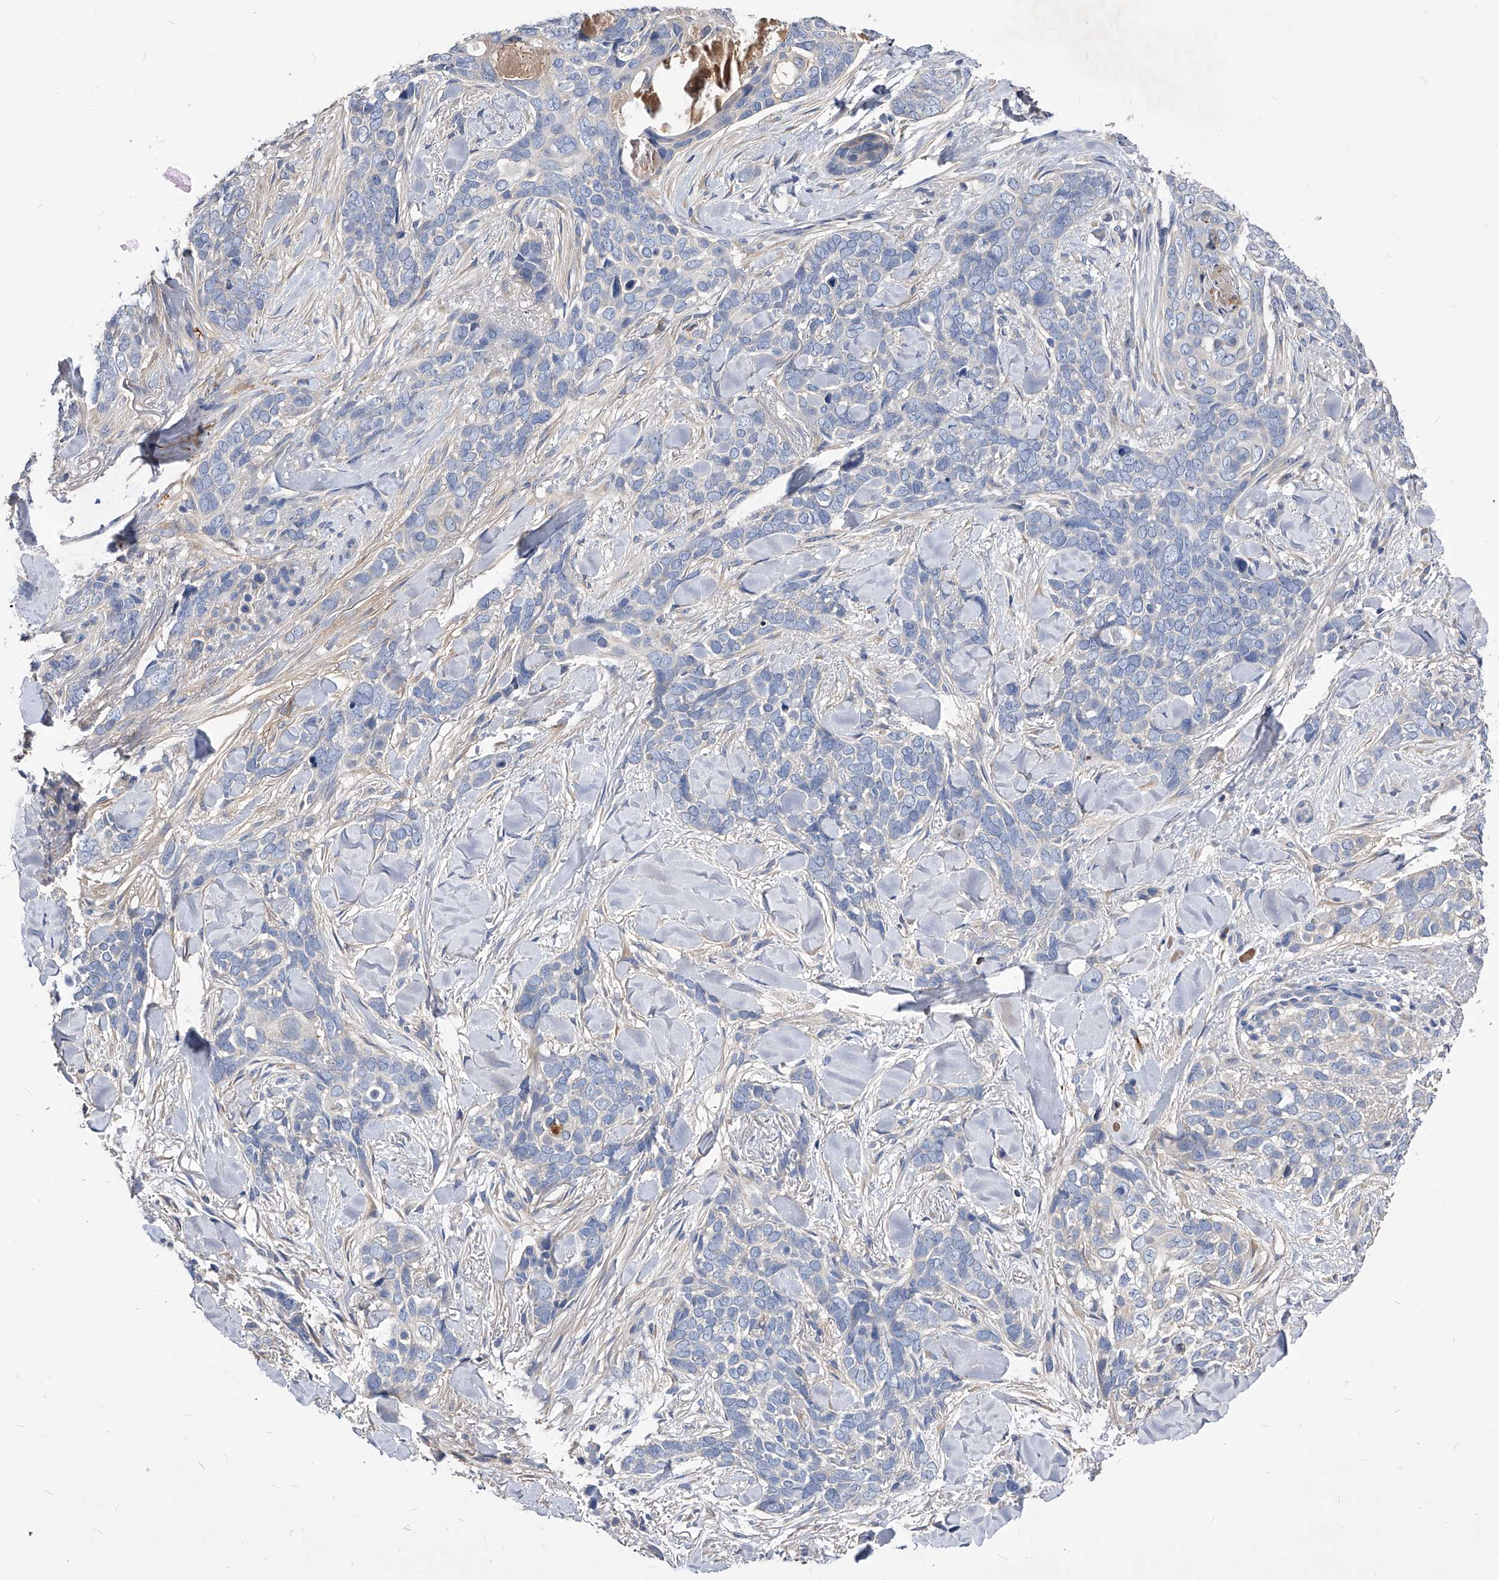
{"staining": {"intensity": "negative", "quantity": "none", "location": "none"}, "tissue": "skin cancer", "cell_type": "Tumor cells", "image_type": "cancer", "snomed": [{"axis": "morphology", "description": "Basal cell carcinoma"}, {"axis": "topography", "description": "Skin"}], "caption": "Tumor cells are negative for protein expression in human skin cancer. (Stains: DAB immunohistochemistry with hematoxylin counter stain, Microscopy: brightfield microscopy at high magnification).", "gene": "ARL4C", "patient": {"sex": "female", "age": 82}}